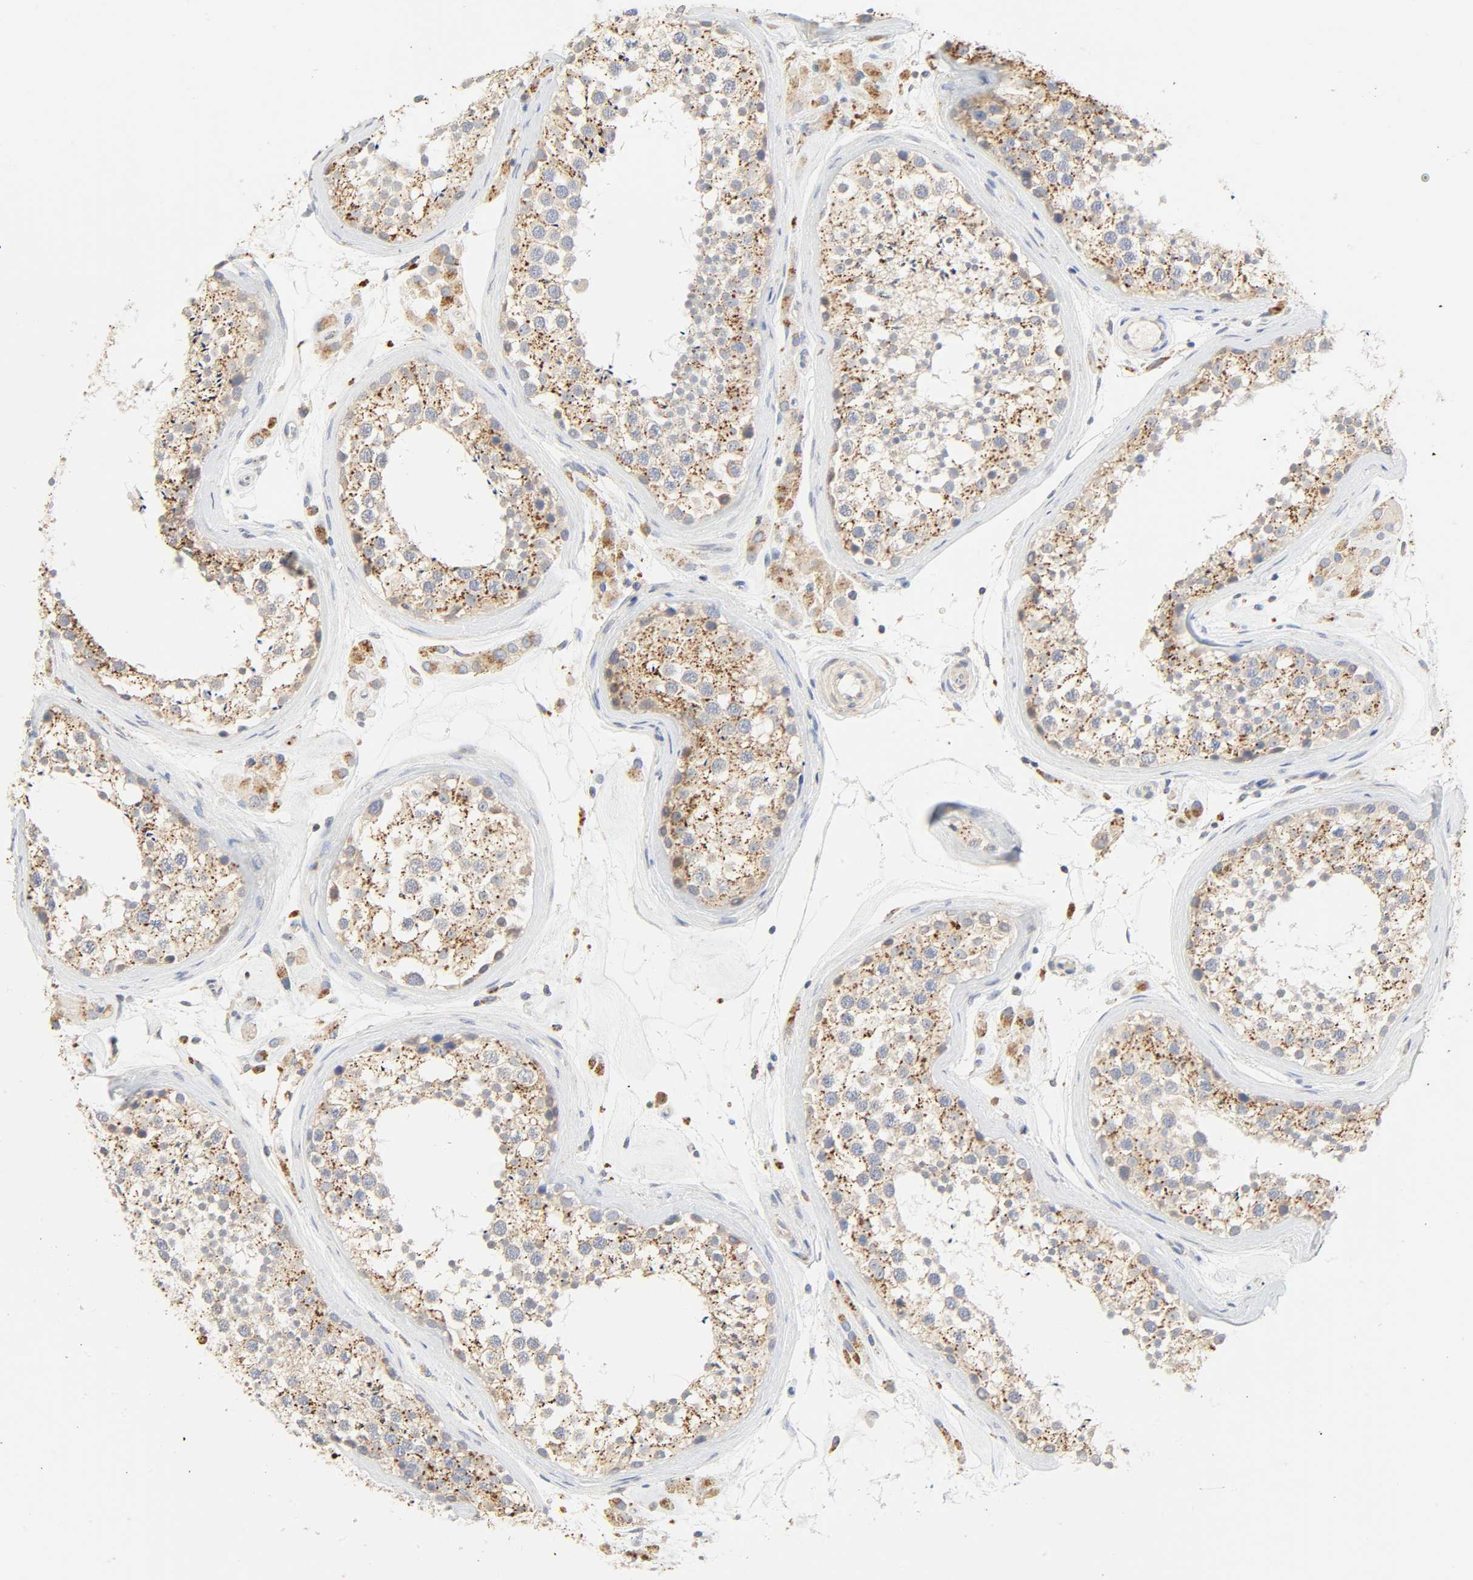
{"staining": {"intensity": "moderate", "quantity": ">75%", "location": "cytoplasmic/membranous"}, "tissue": "testis", "cell_type": "Cells in seminiferous ducts", "image_type": "normal", "snomed": [{"axis": "morphology", "description": "Normal tissue, NOS"}, {"axis": "topography", "description": "Testis"}], "caption": "A medium amount of moderate cytoplasmic/membranous expression is appreciated in approximately >75% of cells in seminiferous ducts in benign testis. The protein is stained brown, and the nuclei are stained in blue (DAB (3,3'-diaminobenzidine) IHC with brightfield microscopy, high magnification).", "gene": "CAMK2A", "patient": {"sex": "male", "age": 46}}